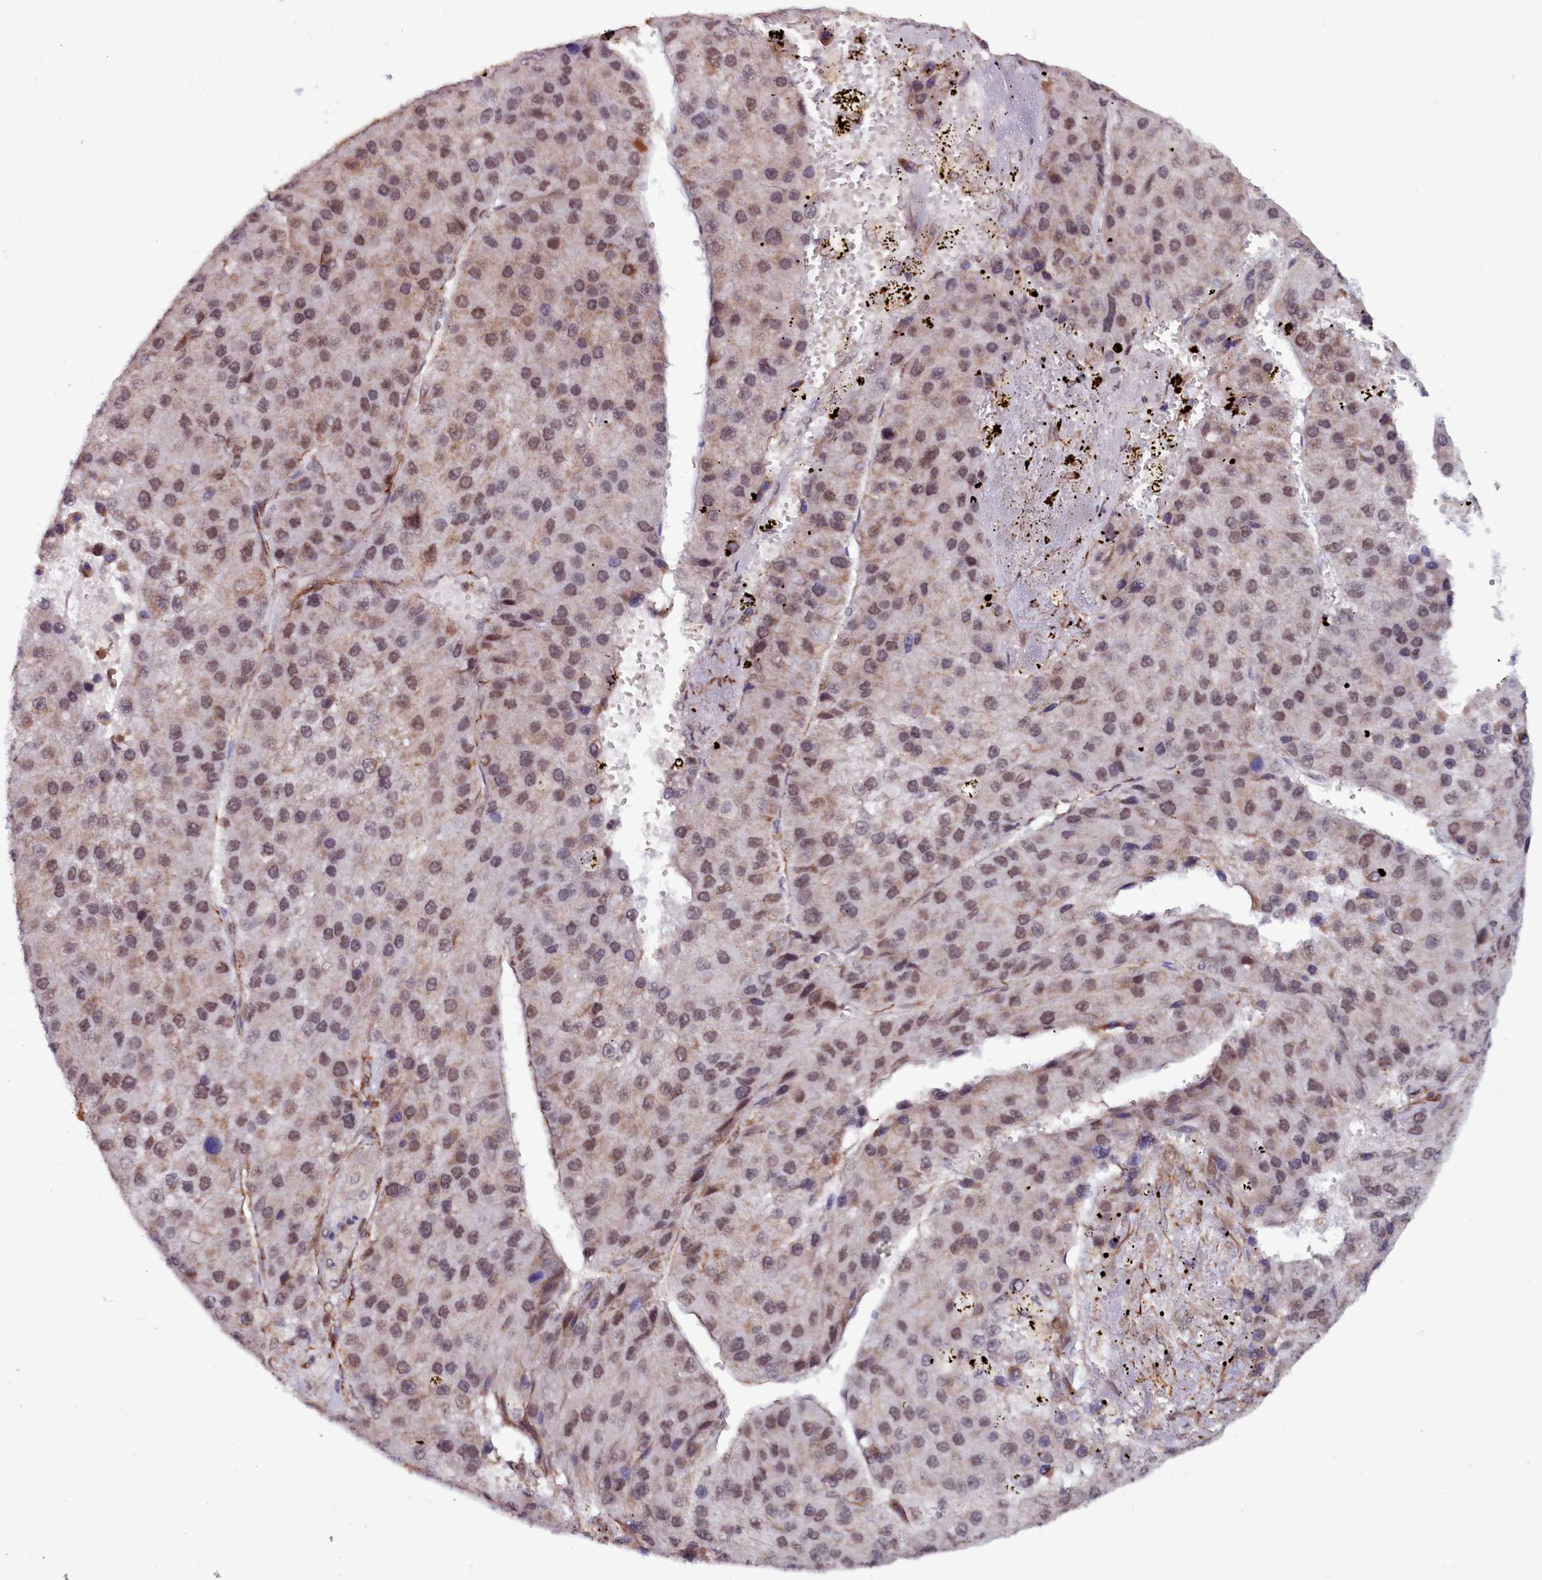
{"staining": {"intensity": "weak", "quantity": ">75%", "location": "nuclear"}, "tissue": "liver cancer", "cell_type": "Tumor cells", "image_type": "cancer", "snomed": [{"axis": "morphology", "description": "Carcinoma, Hepatocellular, NOS"}, {"axis": "topography", "description": "Liver"}], "caption": "Tumor cells exhibit low levels of weak nuclear positivity in approximately >75% of cells in human liver hepatocellular carcinoma.", "gene": "CLK3", "patient": {"sex": "female", "age": 73}}